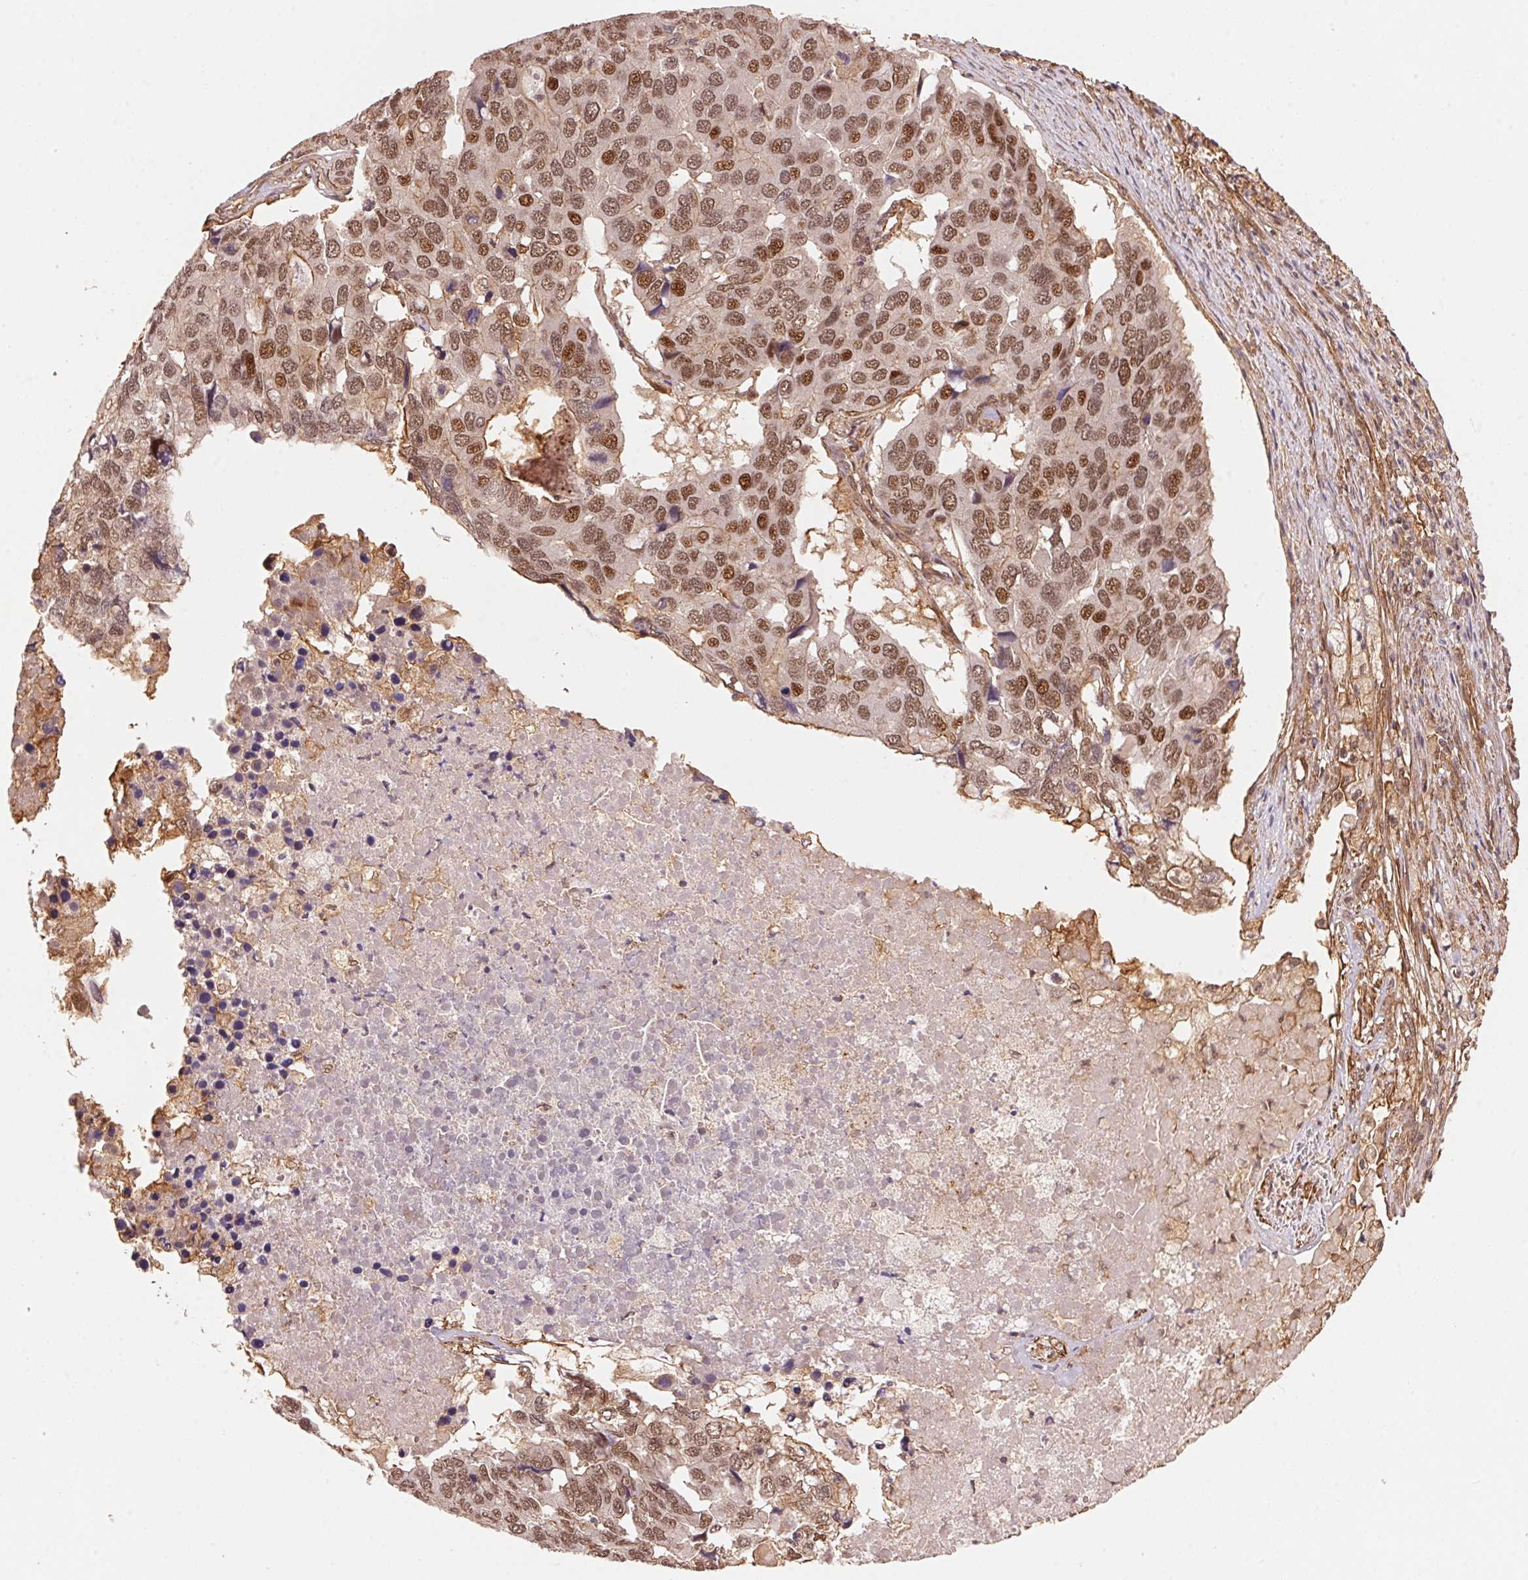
{"staining": {"intensity": "moderate", "quantity": ">75%", "location": "nuclear"}, "tissue": "pancreatic cancer", "cell_type": "Tumor cells", "image_type": "cancer", "snomed": [{"axis": "morphology", "description": "Adenocarcinoma, NOS"}, {"axis": "topography", "description": "Pancreas"}], "caption": "A histopathology image of human pancreatic cancer stained for a protein demonstrates moderate nuclear brown staining in tumor cells.", "gene": "TNIP2", "patient": {"sex": "male", "age": 50}}